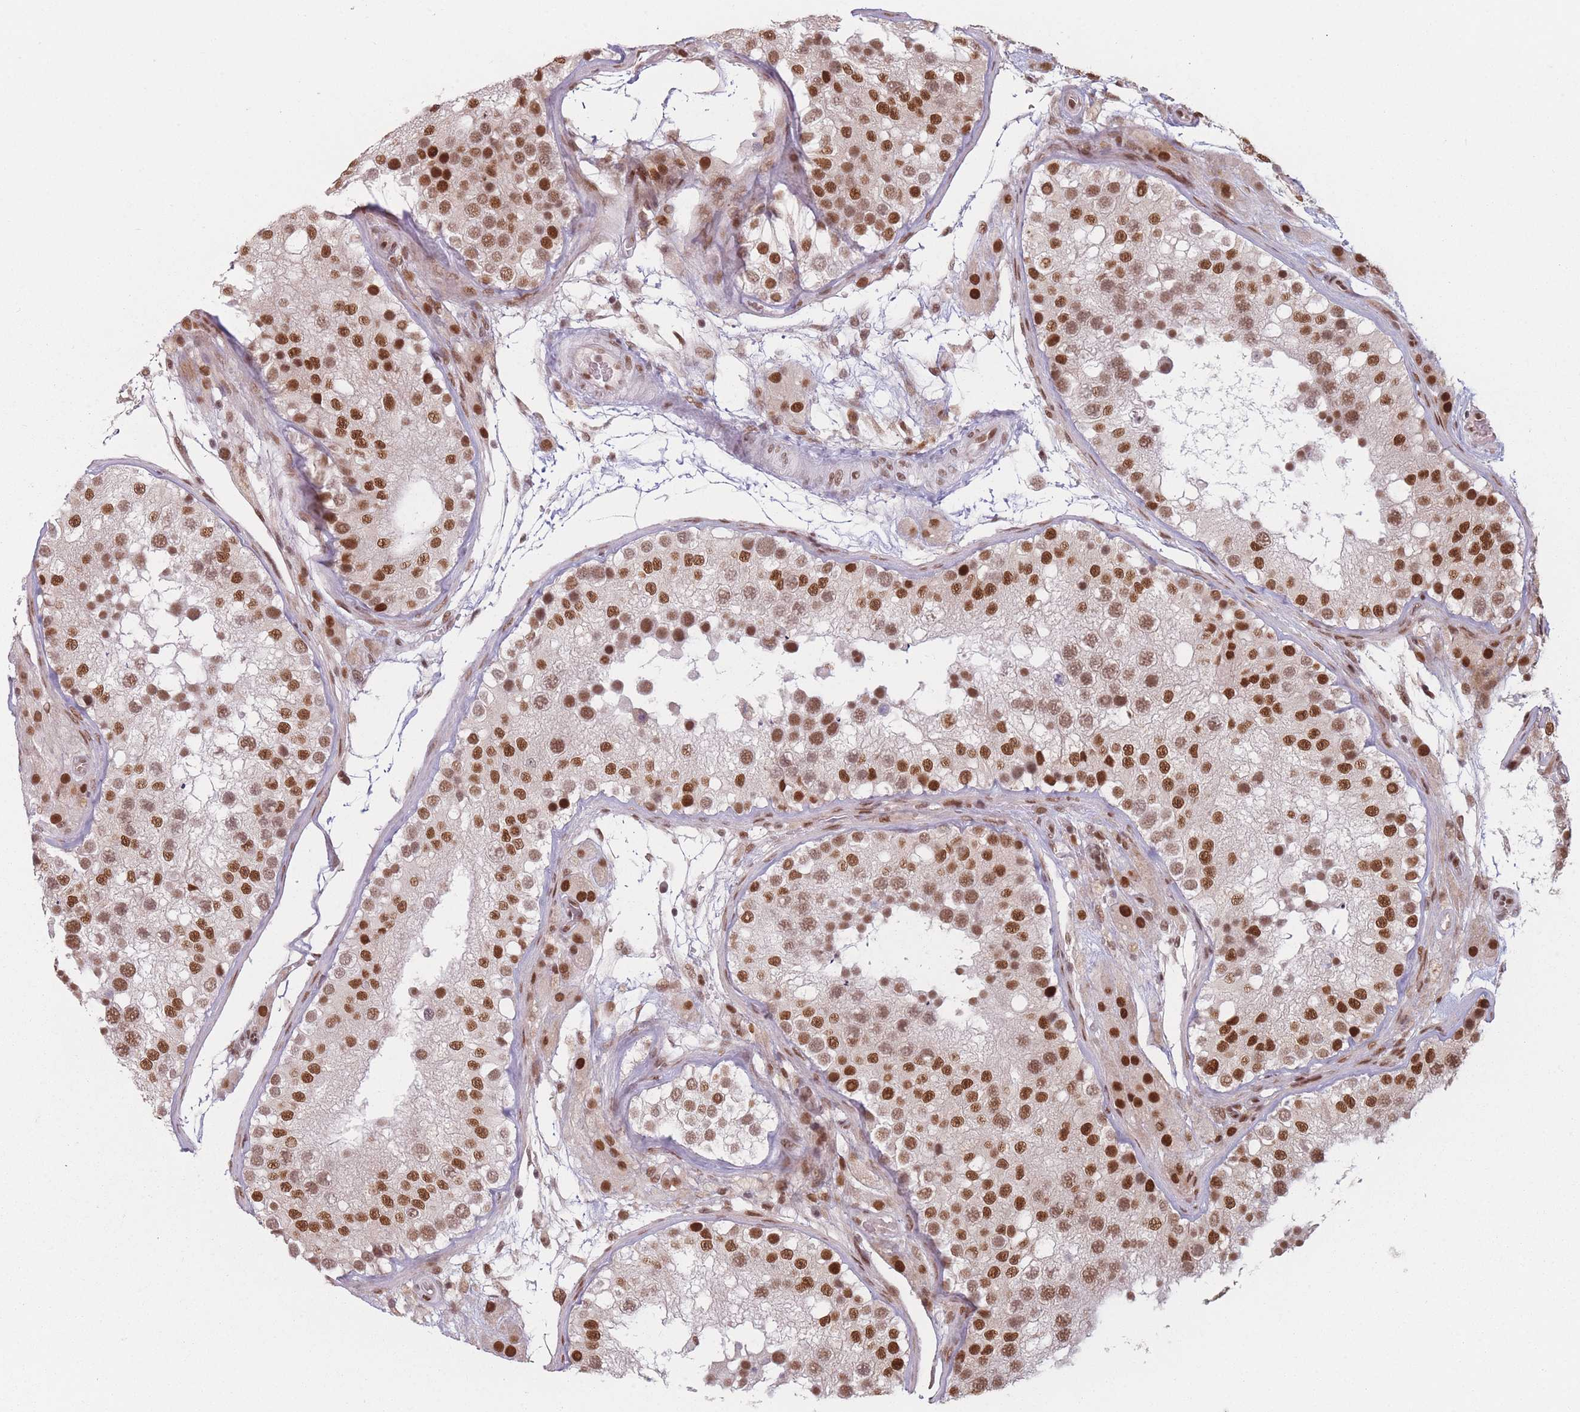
{"staining": {"intensity": "strong", "quantity": ">75%", "location": "nuclear"}, "tissue": "testis", "cell_type": "Cells in seminiferous ducts", "image_type": "normal", "snomed": [{"axis": "morphology", "description": "Normal tissue, NOS"}, {"axis": "topography", "description": "Testis"}], "caption": "IHC photomicrograph of normal testis: testis stained using IHC demonstrates high levels of strong protein expression localized specifically in the nuclear of cells in seminiferous ducts, appearing as a nuclear brown color.", "gene": "SUPT6H", "patient": {"sex": "male", "age": 26}}